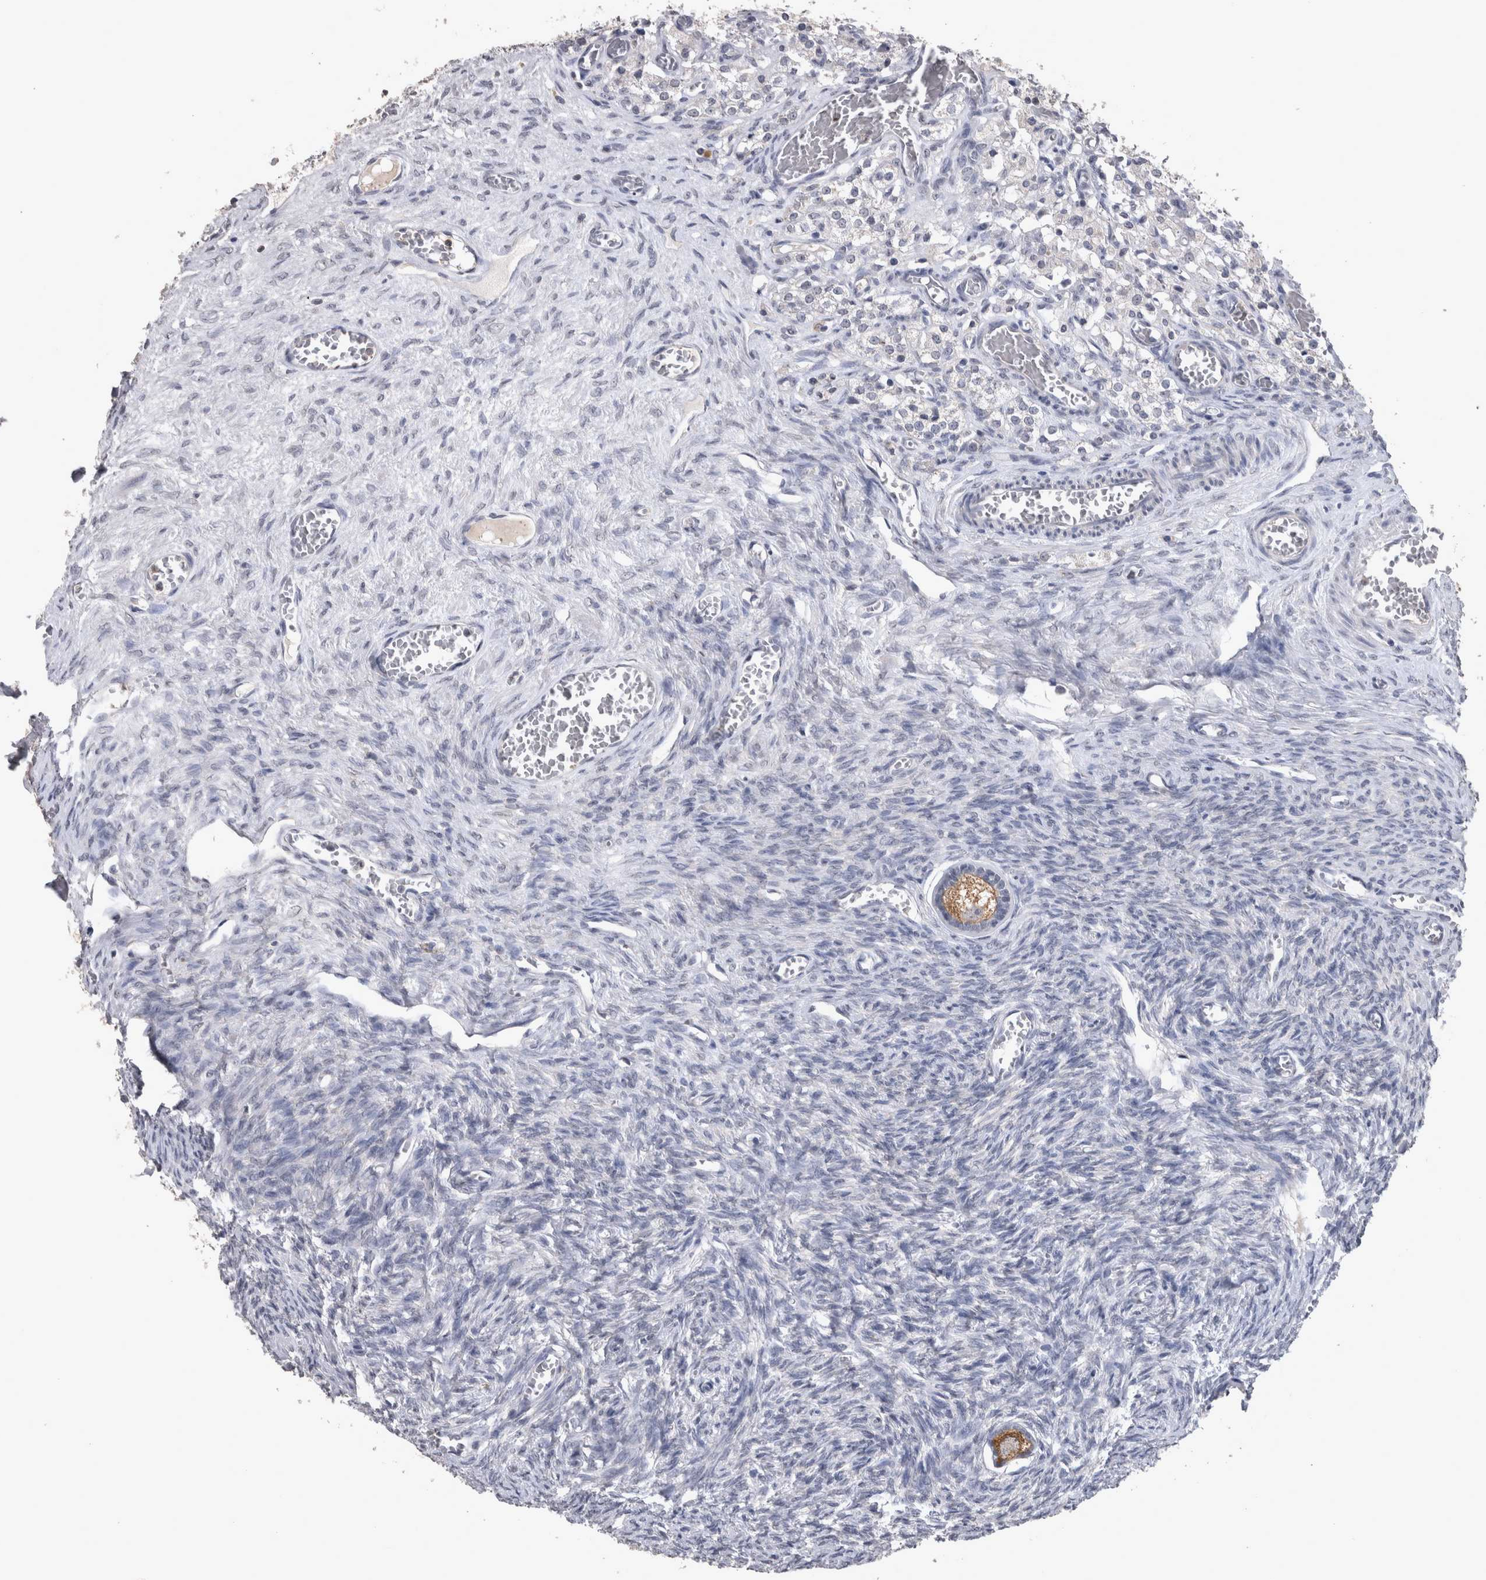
{"staining": {"intensity": "strong", "quantity": ">75%", "location": "cytoplasmic/membranous"}, "tissue": "ovary", "cell_type": "Follicle cells", "image_type": "normal", "snomed": [{"axis": "morphology", "description": "Normal tissue, NOS"}, {"axis": "topography", "description": "Ovary"}], "caption": "Protein positivity by immunohistochemistry displays strong cytoplasmic/membranous expression in about >75% of follicle cells in unremarkable ovary.", "gene": "WNT7A", "patient": {"sex": "female", "age": 27}}